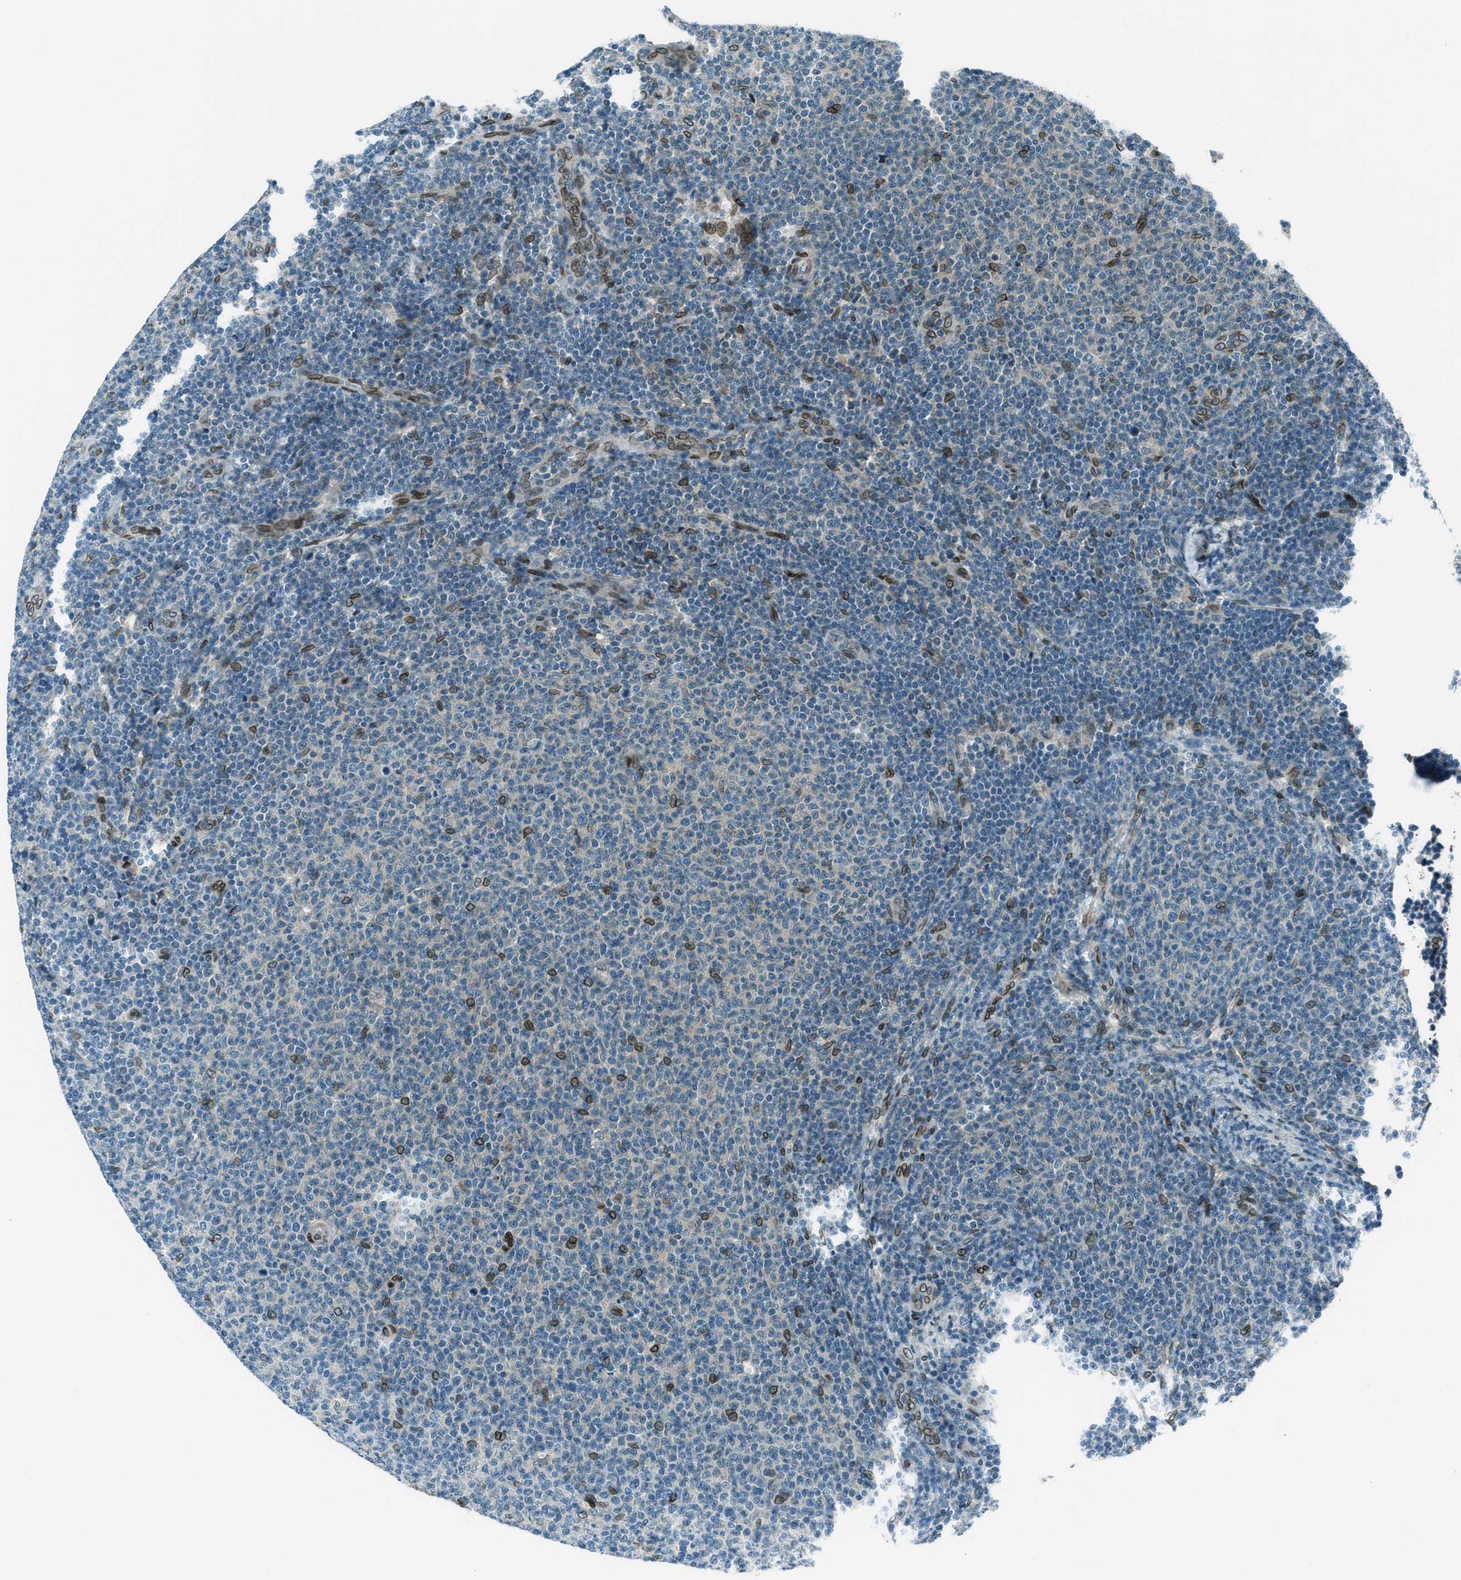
{"staining": {"intensity": "strong", "quantity": "<25%", "location": "cytoplasmic/membranous,nuclear"}, "tissue": "lymphoma", "cell_type": "Tumor cells", "image_type": "cancer", "snomed": [{"axis": "morphology", "description": "Malignant lymphoma, non-Hodgkin's type, Low grade"}, {"axis": "topography", "description": "Lymph node"}], "caption": "Immunohistochemistry (IHC) of low-grade malignant lymphoma, non-Hodgkin's type reveals medium levels of strong cytoplasmic/membranous and nuclear positivity in about <25% of tumor cells. The protein of interest is stained brown, and the nuclei are stained in blue (DAB IHC with brightfield microscopy, high magnification).", "gene": "LEMD2", "patient": {"sex": "male", "age": 66}}